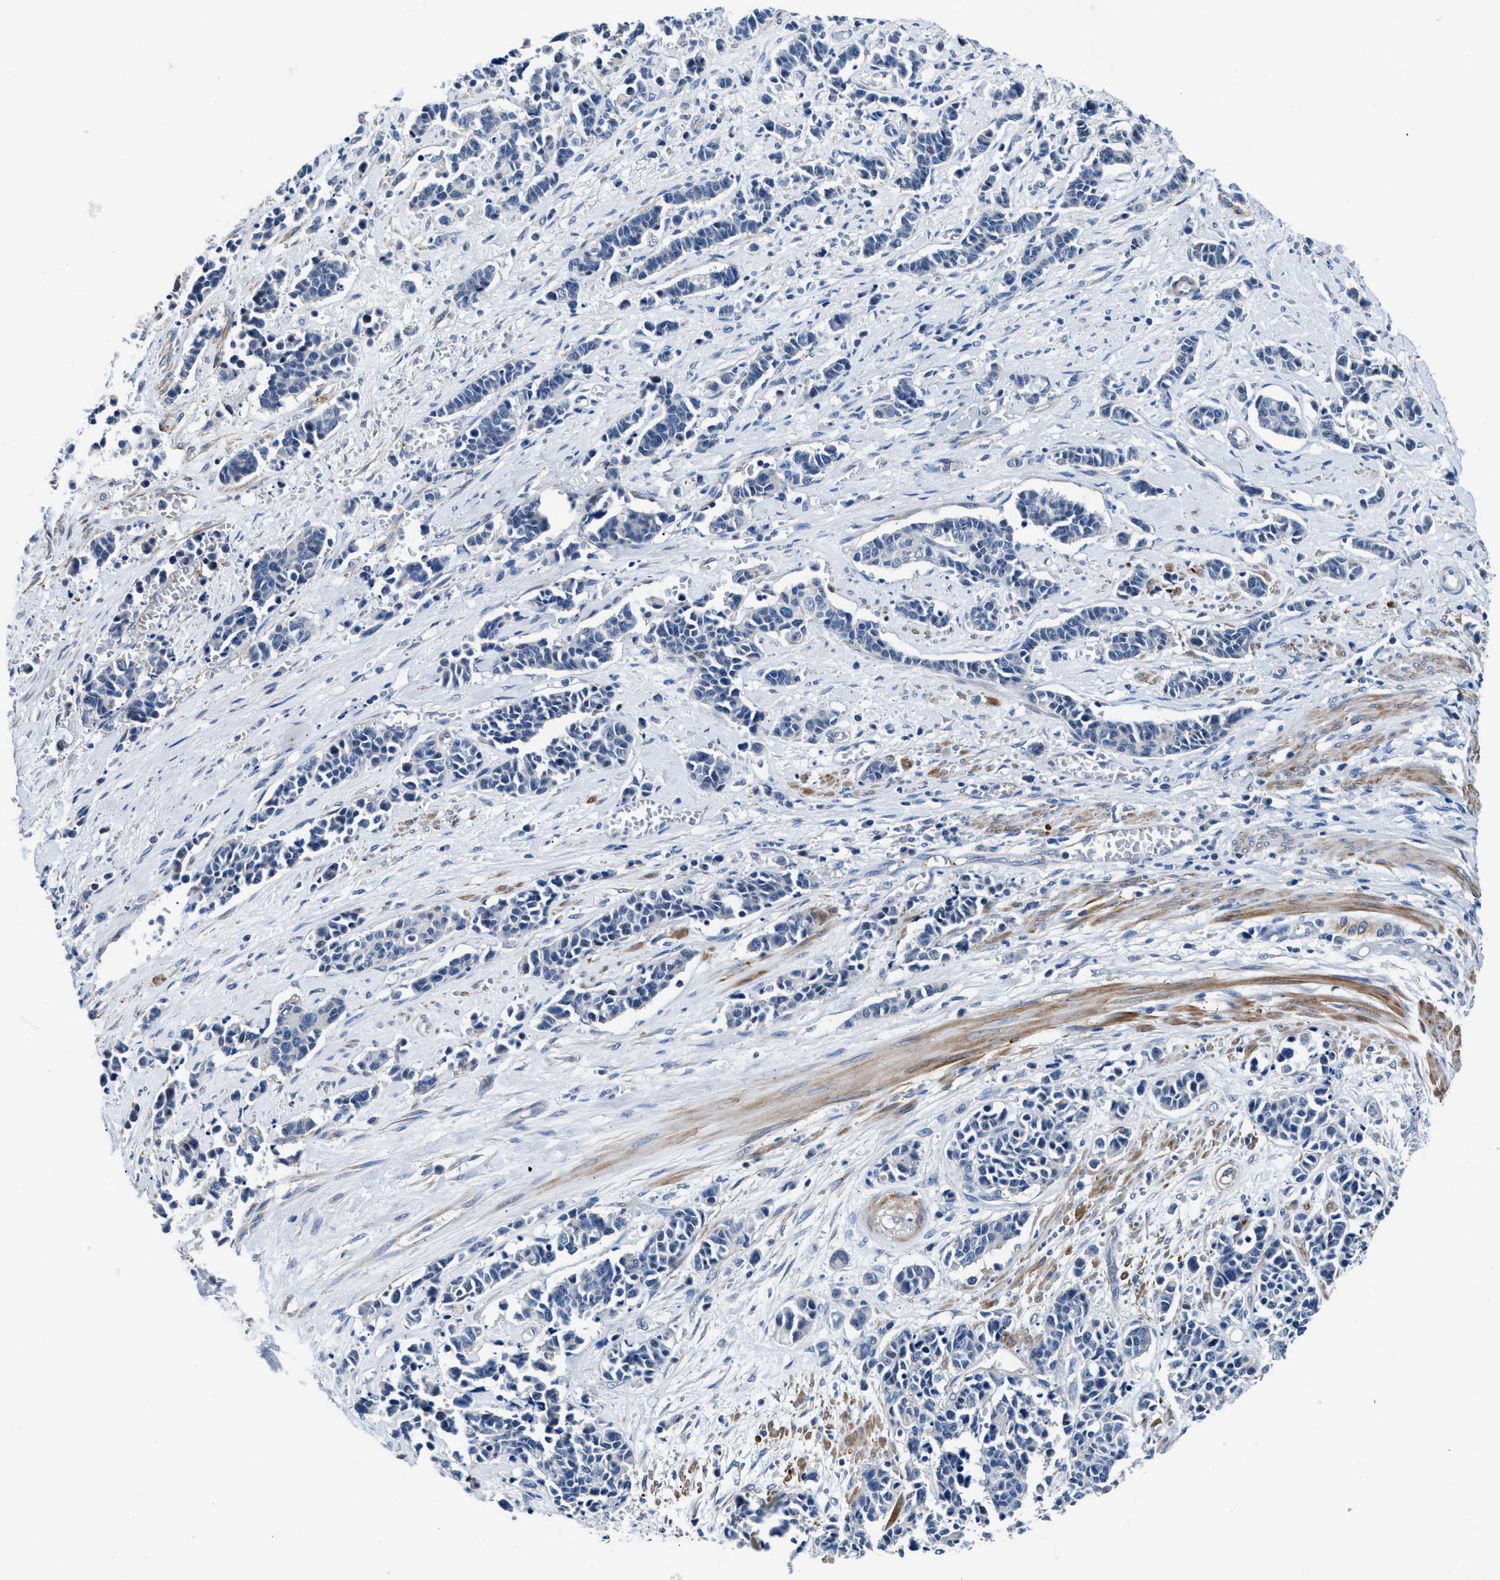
{"staining": {"intensity": "negative", "quantity": "none", "location": "none"}, "tissue": "cervical cancer", "cell_type": "Tumor cells", "image_type": "cancer", "snomed": [{"axis": "morphology", "description": "Squamous cell carcinoma, NOS"}, {"axis": "topography", "description": "Cervix"}], "caption": "This is a histopathology image of immunohistochemistry (IHC) staining of cervical cancer, which shows no expression in tumor cells.", "gene": "PARG", "patient": {"sex": "female", "age": 35}}